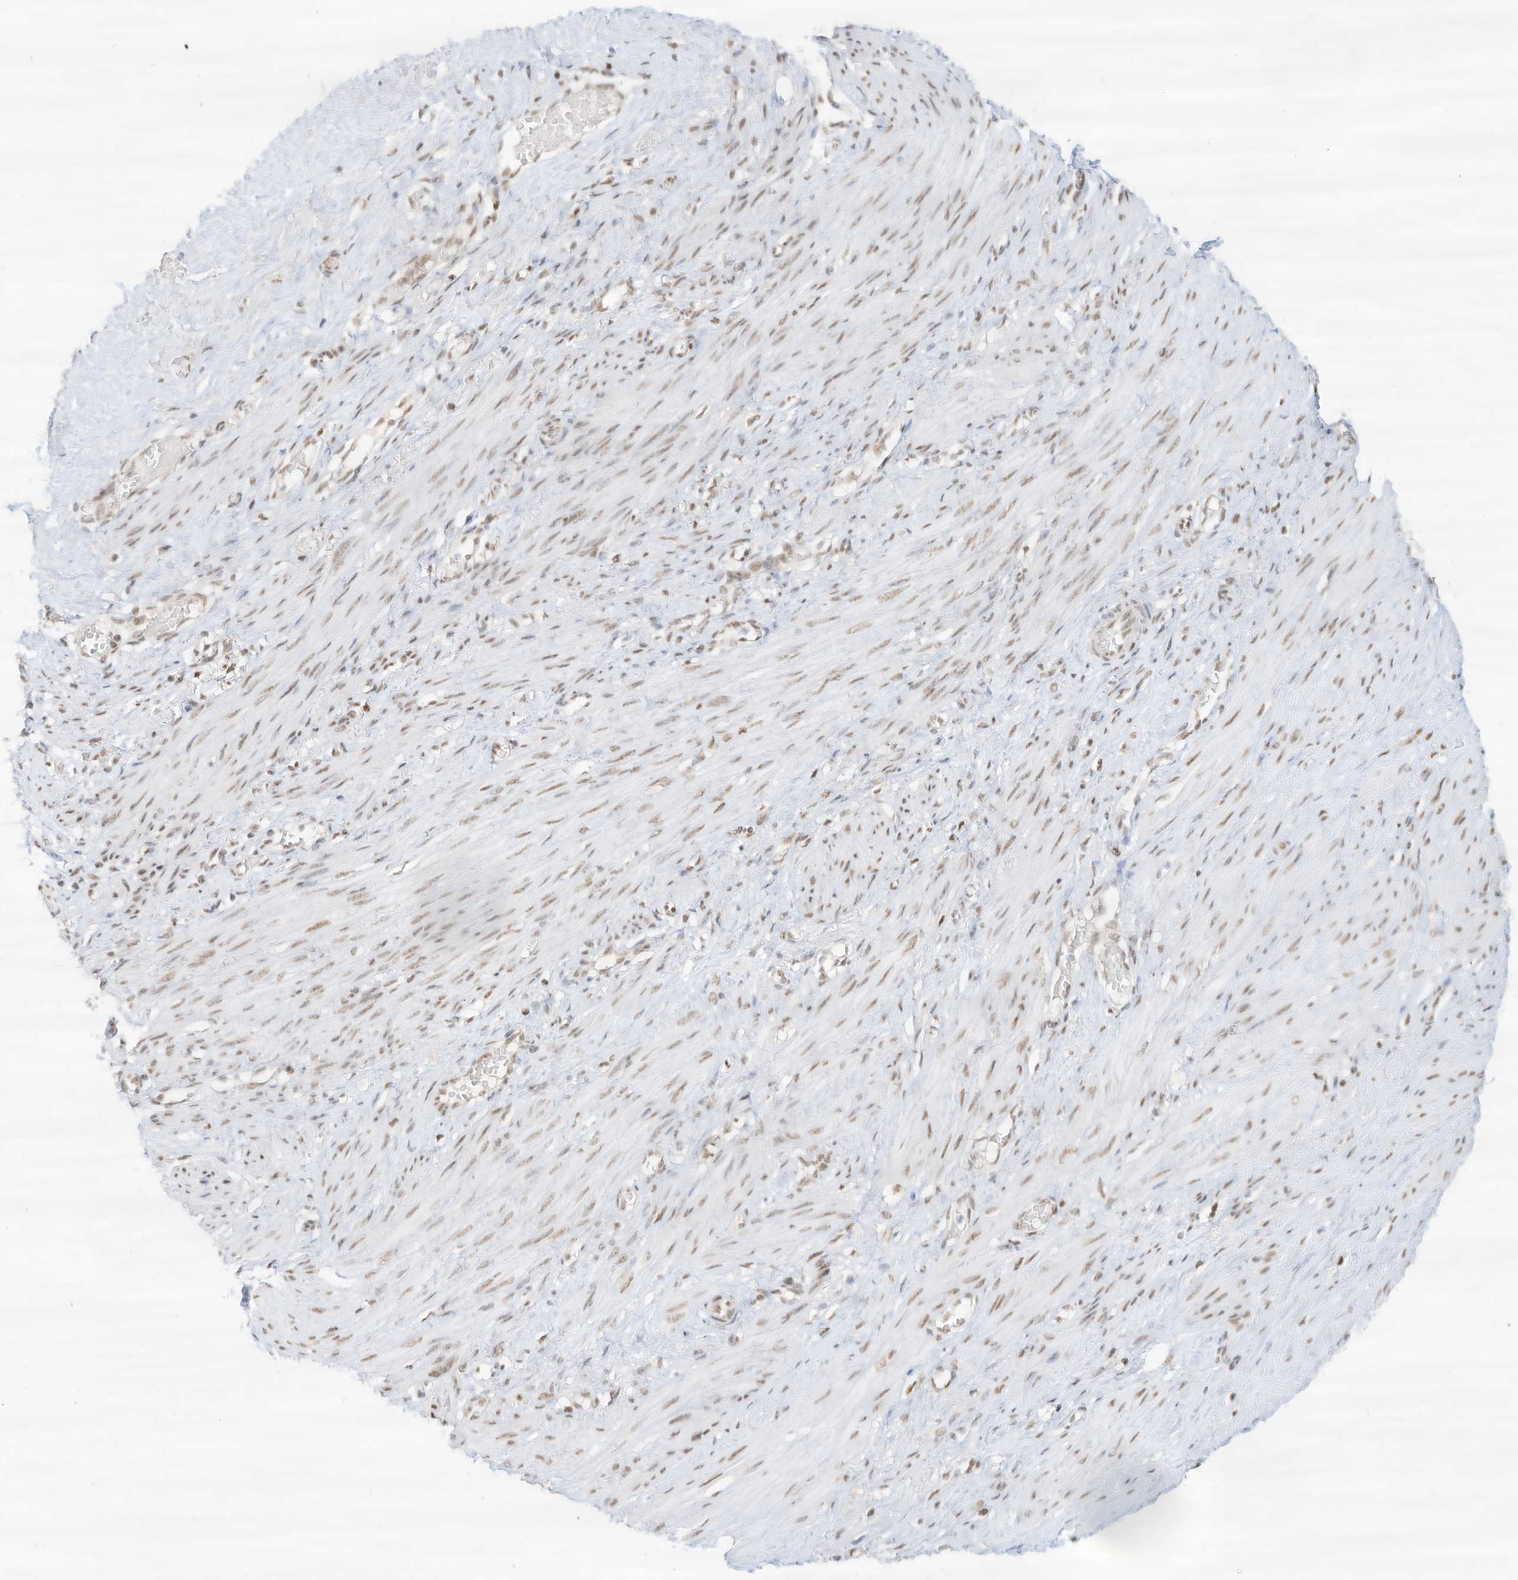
{"staining": {"intensity": "moderate", "quantity": ">75%", "location": "nuclear"}, "tissue": "smooth muscle", "cell_type": "Smooth muscle cells", "image_type": "normal", "snomed": [{"axis": "morphology", "description": "Normal tissue, NOS"}, {"axis": "topography", "description": "Endometrium"}], "caption": "An immunohistochemistry histopathology image of normal tissue is shown. Protein staining in brown shows moderate nuclear positivity in smooth muscle within smooth muscle cells.", "gene": "NHSL1", "patient": {"sex": "female", "age": 33}}